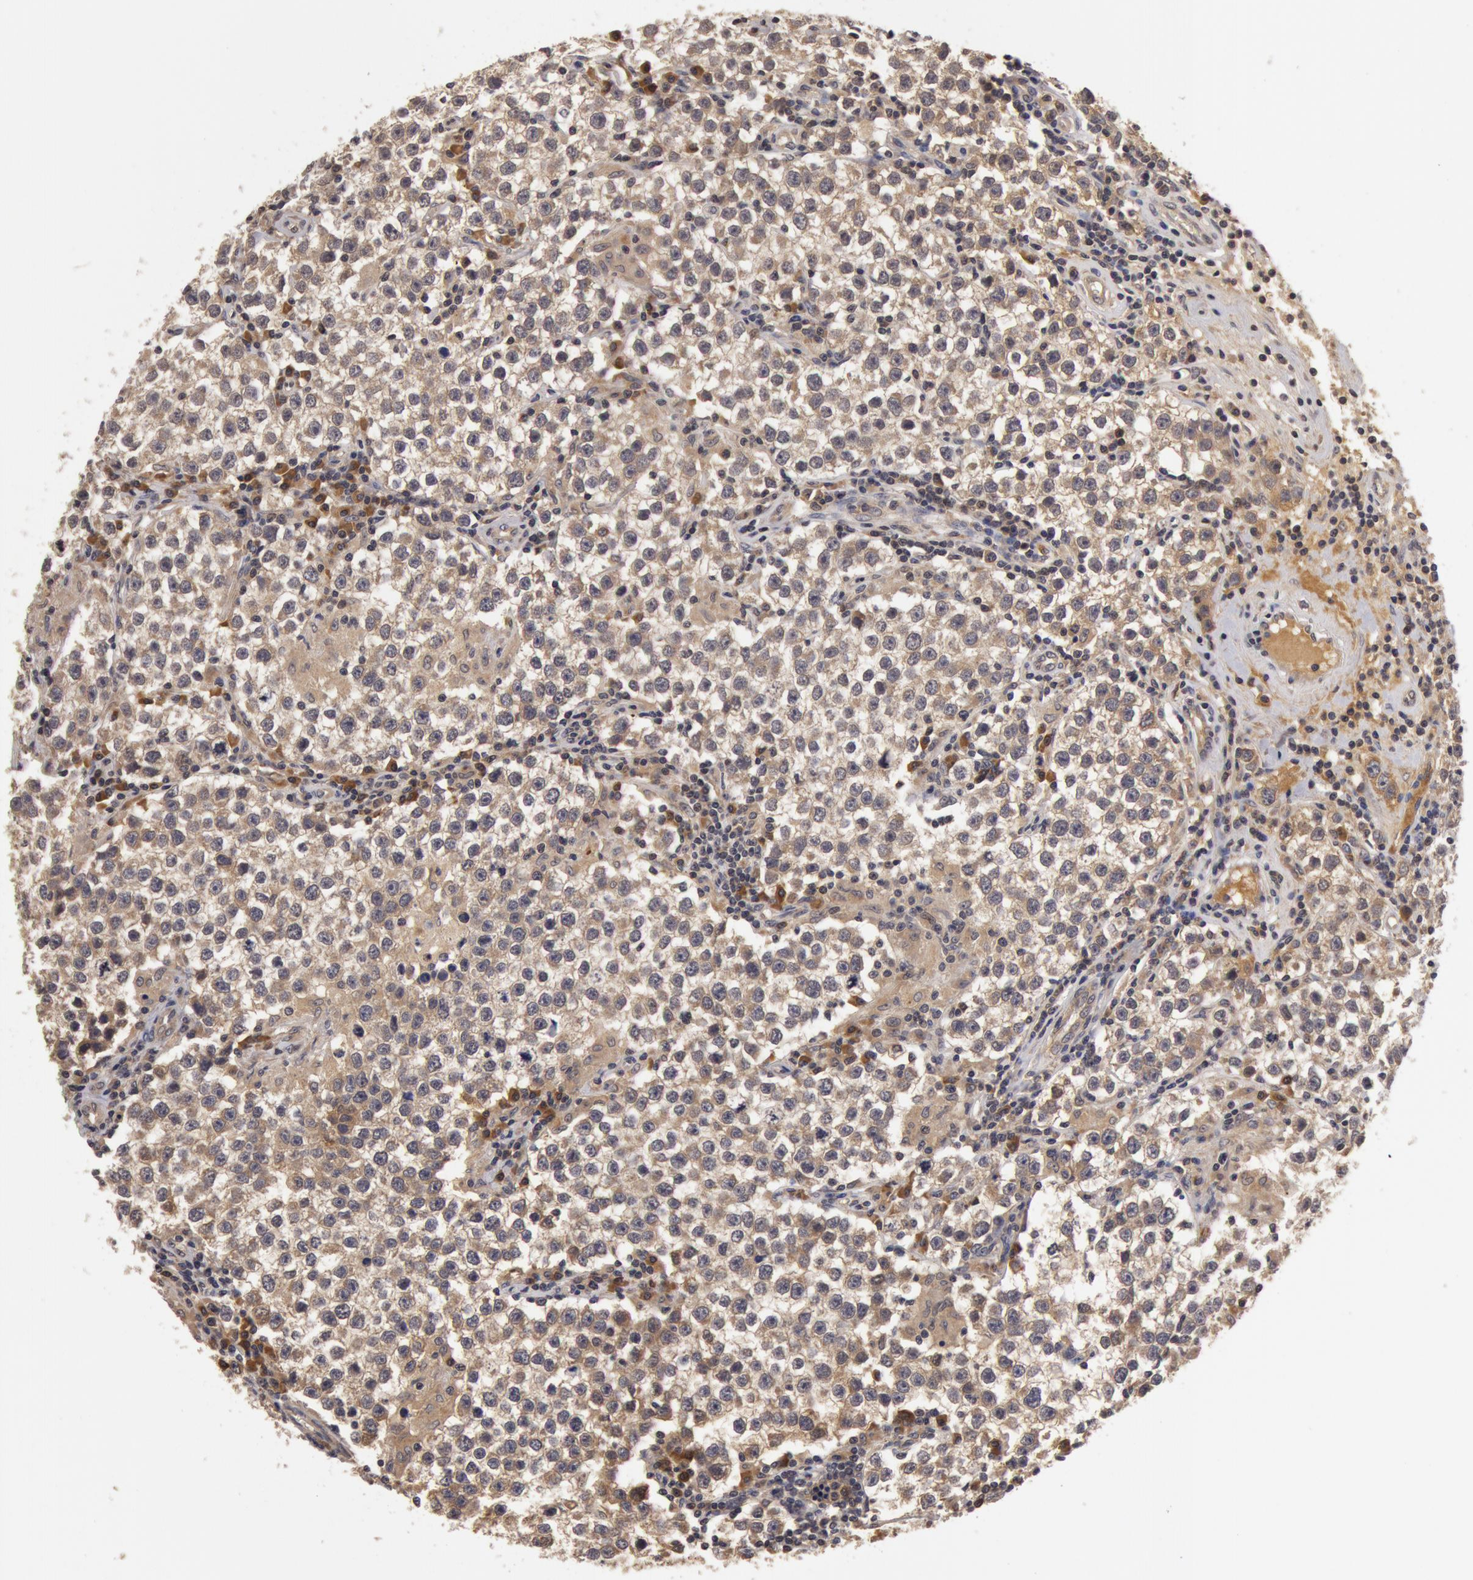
{"staining": {"intensity": "moderate", "quantity": ">75%", "location": "cytoplasmic/membranous"}, "tissue": "testis cancer", "cell_type": "Tumor cells", "image_type": "cancer", "snomed": [{"axis": "morphology", "description": "Seminoma, NOS"}, {"axis": "topography", "description": "Testis"}], "caption": "Testis cancer (seminoma) stained for a protein reveals moderate cytoplasmic/membranous positivity in tumor cells.", "gene": "BCHE", "patient": {"sex": "male", "age": 36}}